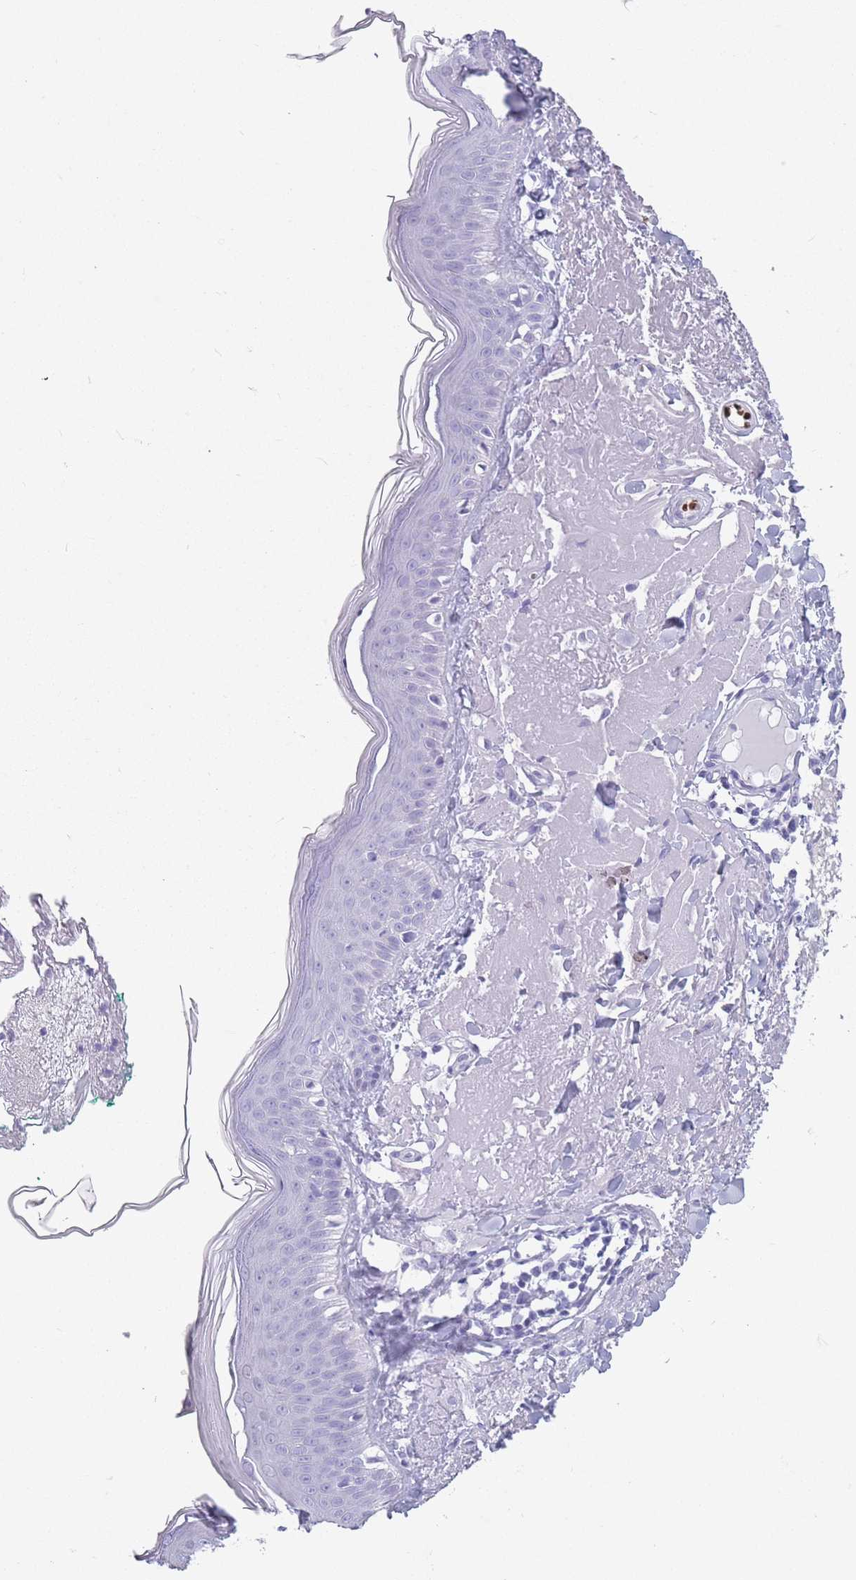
{"staining": {"intensity": "negative", "quantity": "none", "location": "none"}, "tissue": "skin", "cell_type": "Fibroblasts", "image_type": "normal", "snomed": [{"axis": "morphology", "description": "Normal tissue, NOS"}, {"axis": "morphology", "description": "Malignant melanoma, NOS"}, {"axis": "topography", "description": "Skin"}], "caption": "Immunohistochemistry image of benign skin: human skin stained with DAB (3,3'-diaminobenzidine) exhibits no significant protein positivity in fibroblasts.", "gene": "OR7C1", "patient": {"sex": "male", "age": 80}}